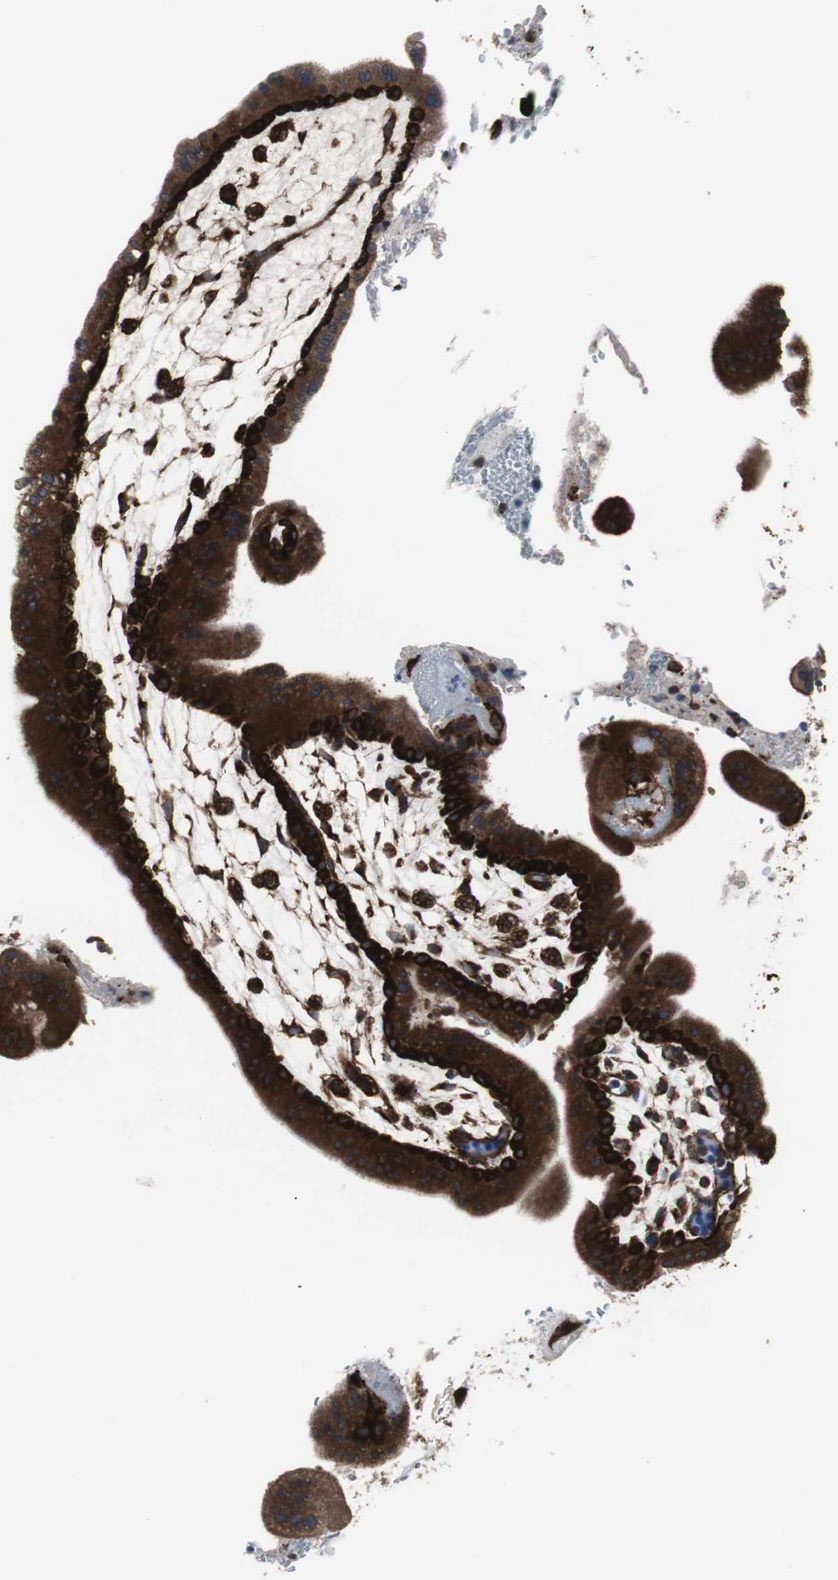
{"staining": {"intensity": "strong", "quantity": ">75%", "location": "cytoplasmic/membranous"}, "tissue": "placenta", "cell_type": "Trophoblastic cells", "image_type": "normal", "snomed": [{"axis": "morphology", "description": "Normal tissue, NOS"}, {"axis": "topography", "description": "Placenta"}], "caption": "A brown stain shows strong cytoplasmic/membranous positivity of a protein in trophoblastic cells of unremarkable placenta. (DAB IHC with brightfield microscopy, high magnification).", "gene": "USP10", "patient": {"sex": "female", "age": 35}}